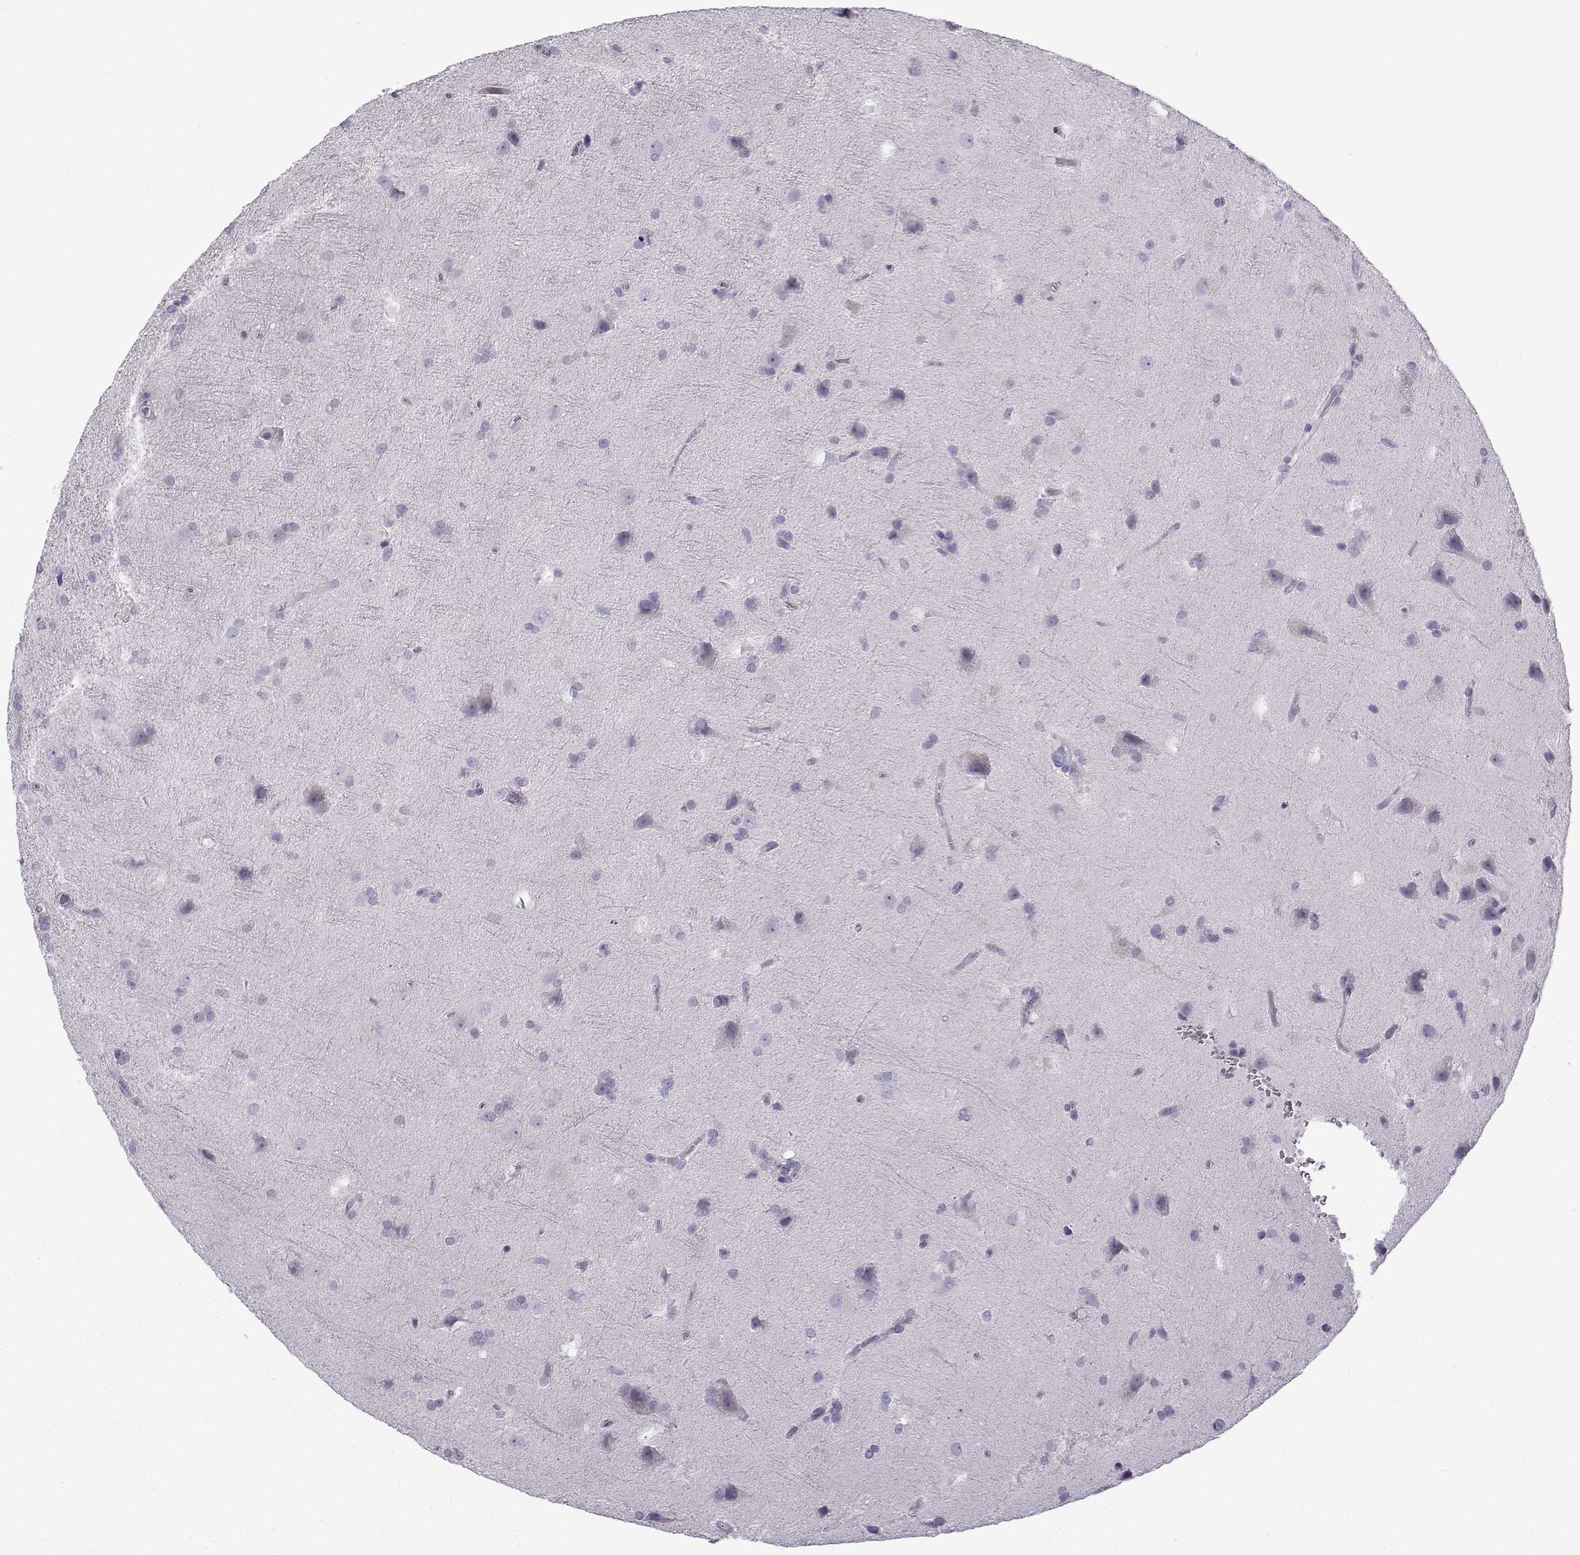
{"staining": {"intensity": "negative", "quantity": "none", "location": "none"}, "tissue": "glioma", "cell_type": "Tumor cells", "image_type": "cancer", "snomed": [{"axis": "morphology", "description": "Glioma, malignant, Low grade"}, {"axis": "topography", "description": "Brain"}], "caption": "Immunohistochemistry (IHC) histopathology image of human glioma stained for a protein (brown), which exhibits no staining in tumor cells.", "gene": "GTSF1L", "patient": {"sex": "male", "age": 58}}